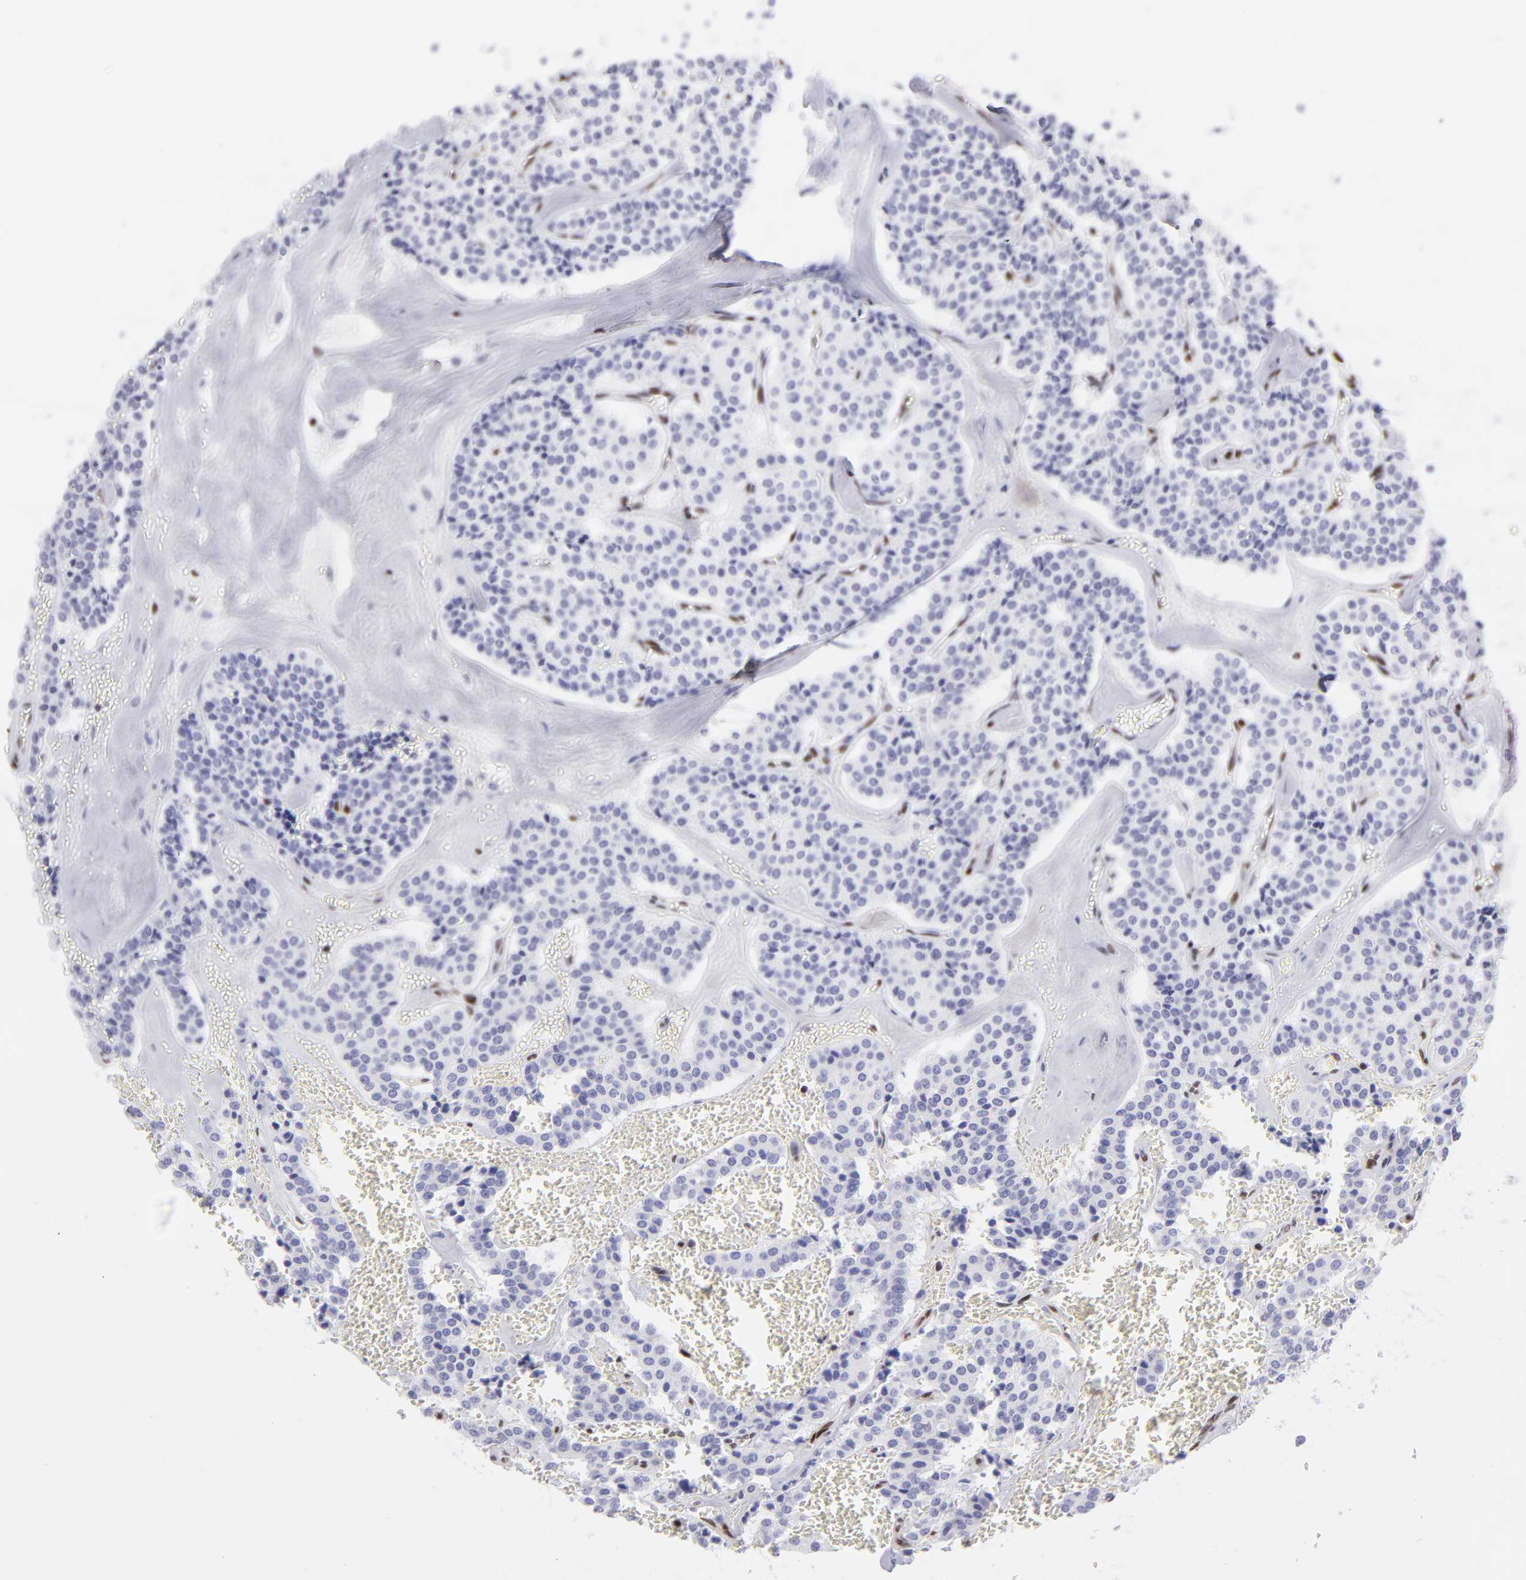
{"staining": {"intensity": "negative", "quantity": "none", "location": "none"}, "tissue": "carcinoid", "cell_type": "Tumor cells", "image_type": "cancer", "snomed": [{"axis": "morphology", "description": "Carcinoid, malignant, NOS"}, {"axis": "topography", "description": "Bronchus"}], "caption": "This is an IHC histopathology image of human carcinoid (malignant). There is no staining in tumor cells.", "gene": "ETS1", "patient": {"sex": "male", "age": 55}}